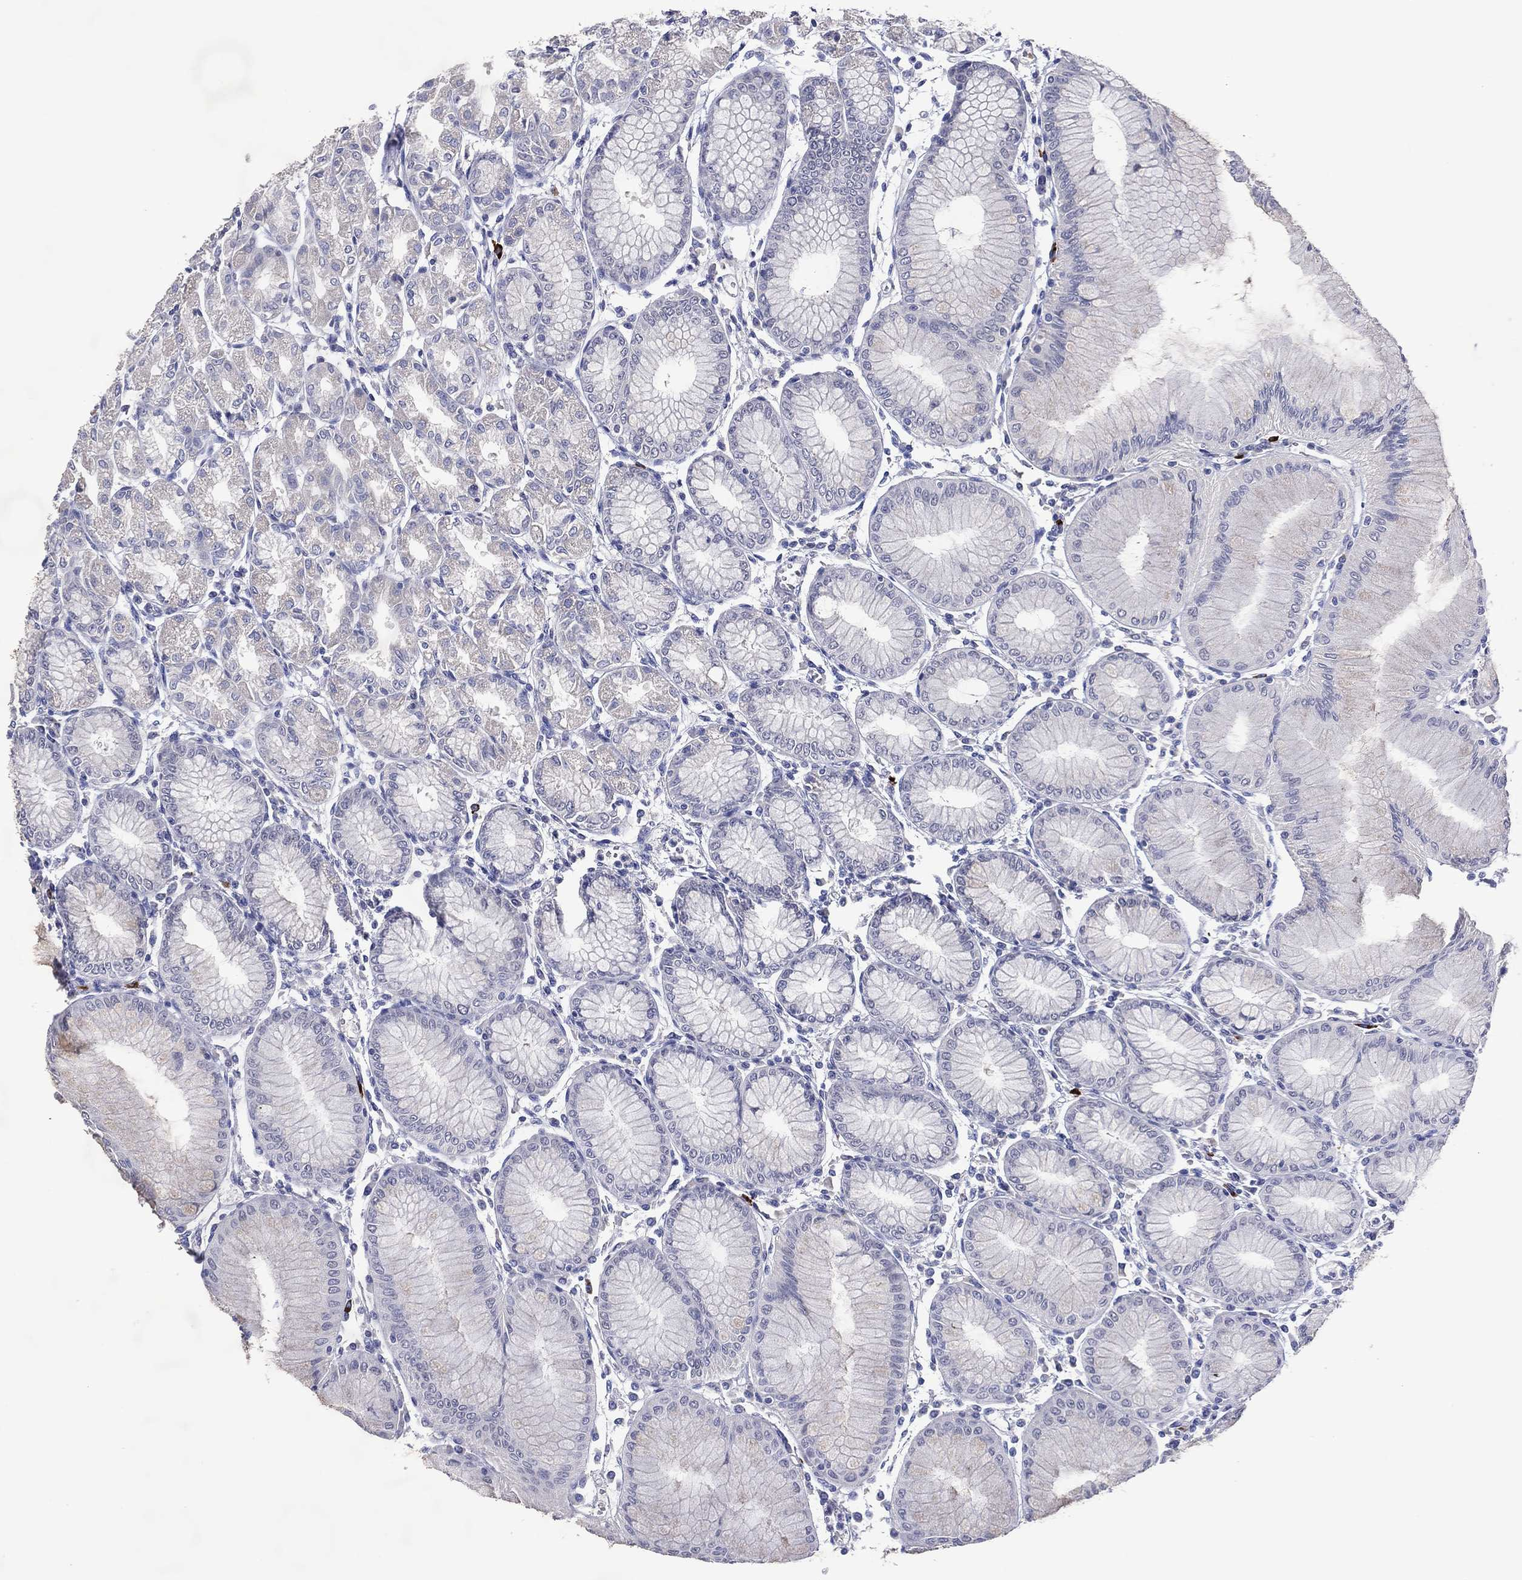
{"staining": {"intensity": "negative", "quantity": "none", "location": "none"}, "tissue": "stomach", "cell_type": "Glandular cells", "image_type": "normal", "snomed": [{"axis": "morphology", "description": "Normal tissue, NOS"}, {"axis": "topography", "description": "Stomach"}], "caption": "The immunohistochemistry image has no significant staining in glandular cells of stomach.", "gene": "DNAH6", "patient": {"sex": "female", "age": 57}}